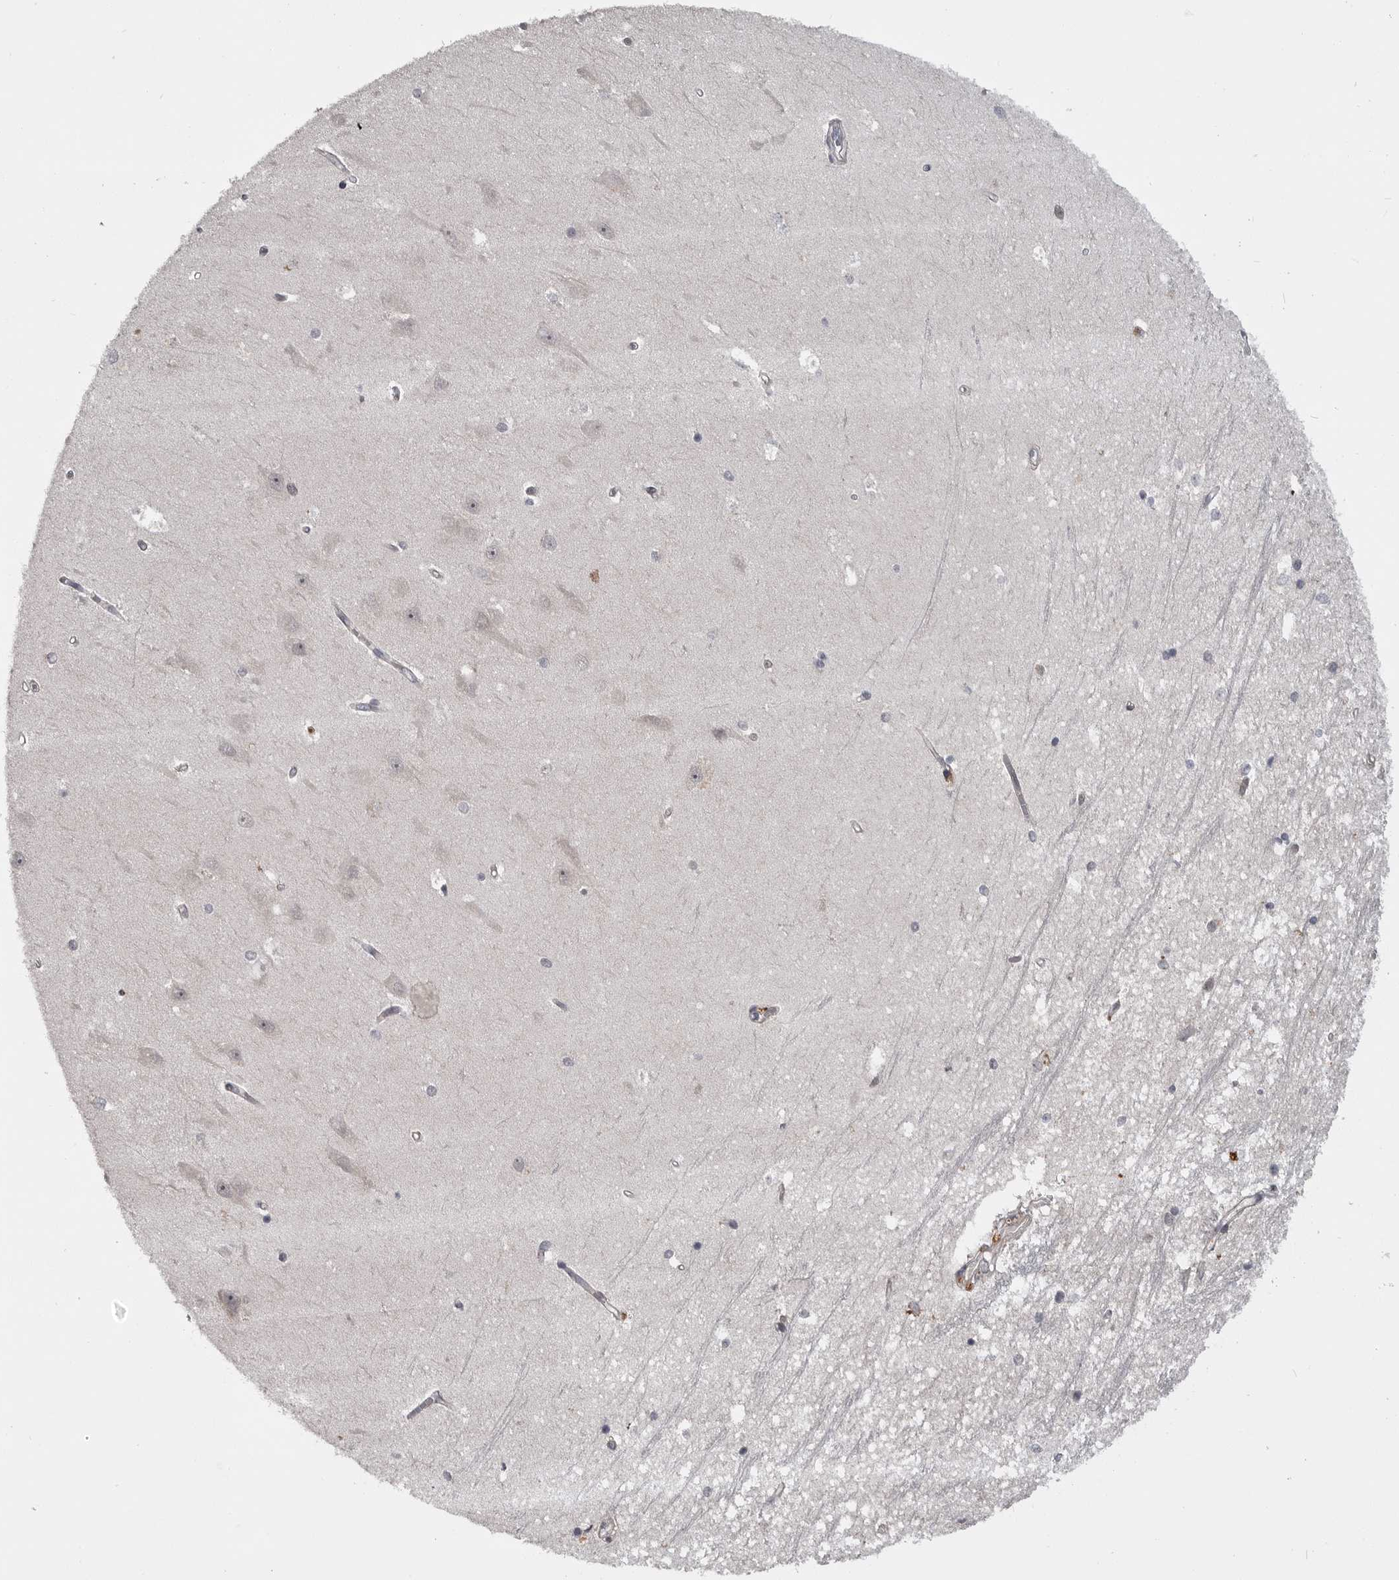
{"staining": {"intensity": "negative", "quantity": "none", "location": "none"}, "tissue": "hippocampus", "cell_type": "Glial cells", "image_type": "normal", "snomed": [{"axis": "morphology", "description": "Normal tissue, NOS"}, {"axis": "topography", "description": "Hippocampus"}], "caption": "IHC image of normal human hippocampus stained for a protein (brown), which displays no expression in glial cells. (DAB IHC, high magnification).", "gene": "ZNF277", "patient": {"sex": "male", "age": 45}}